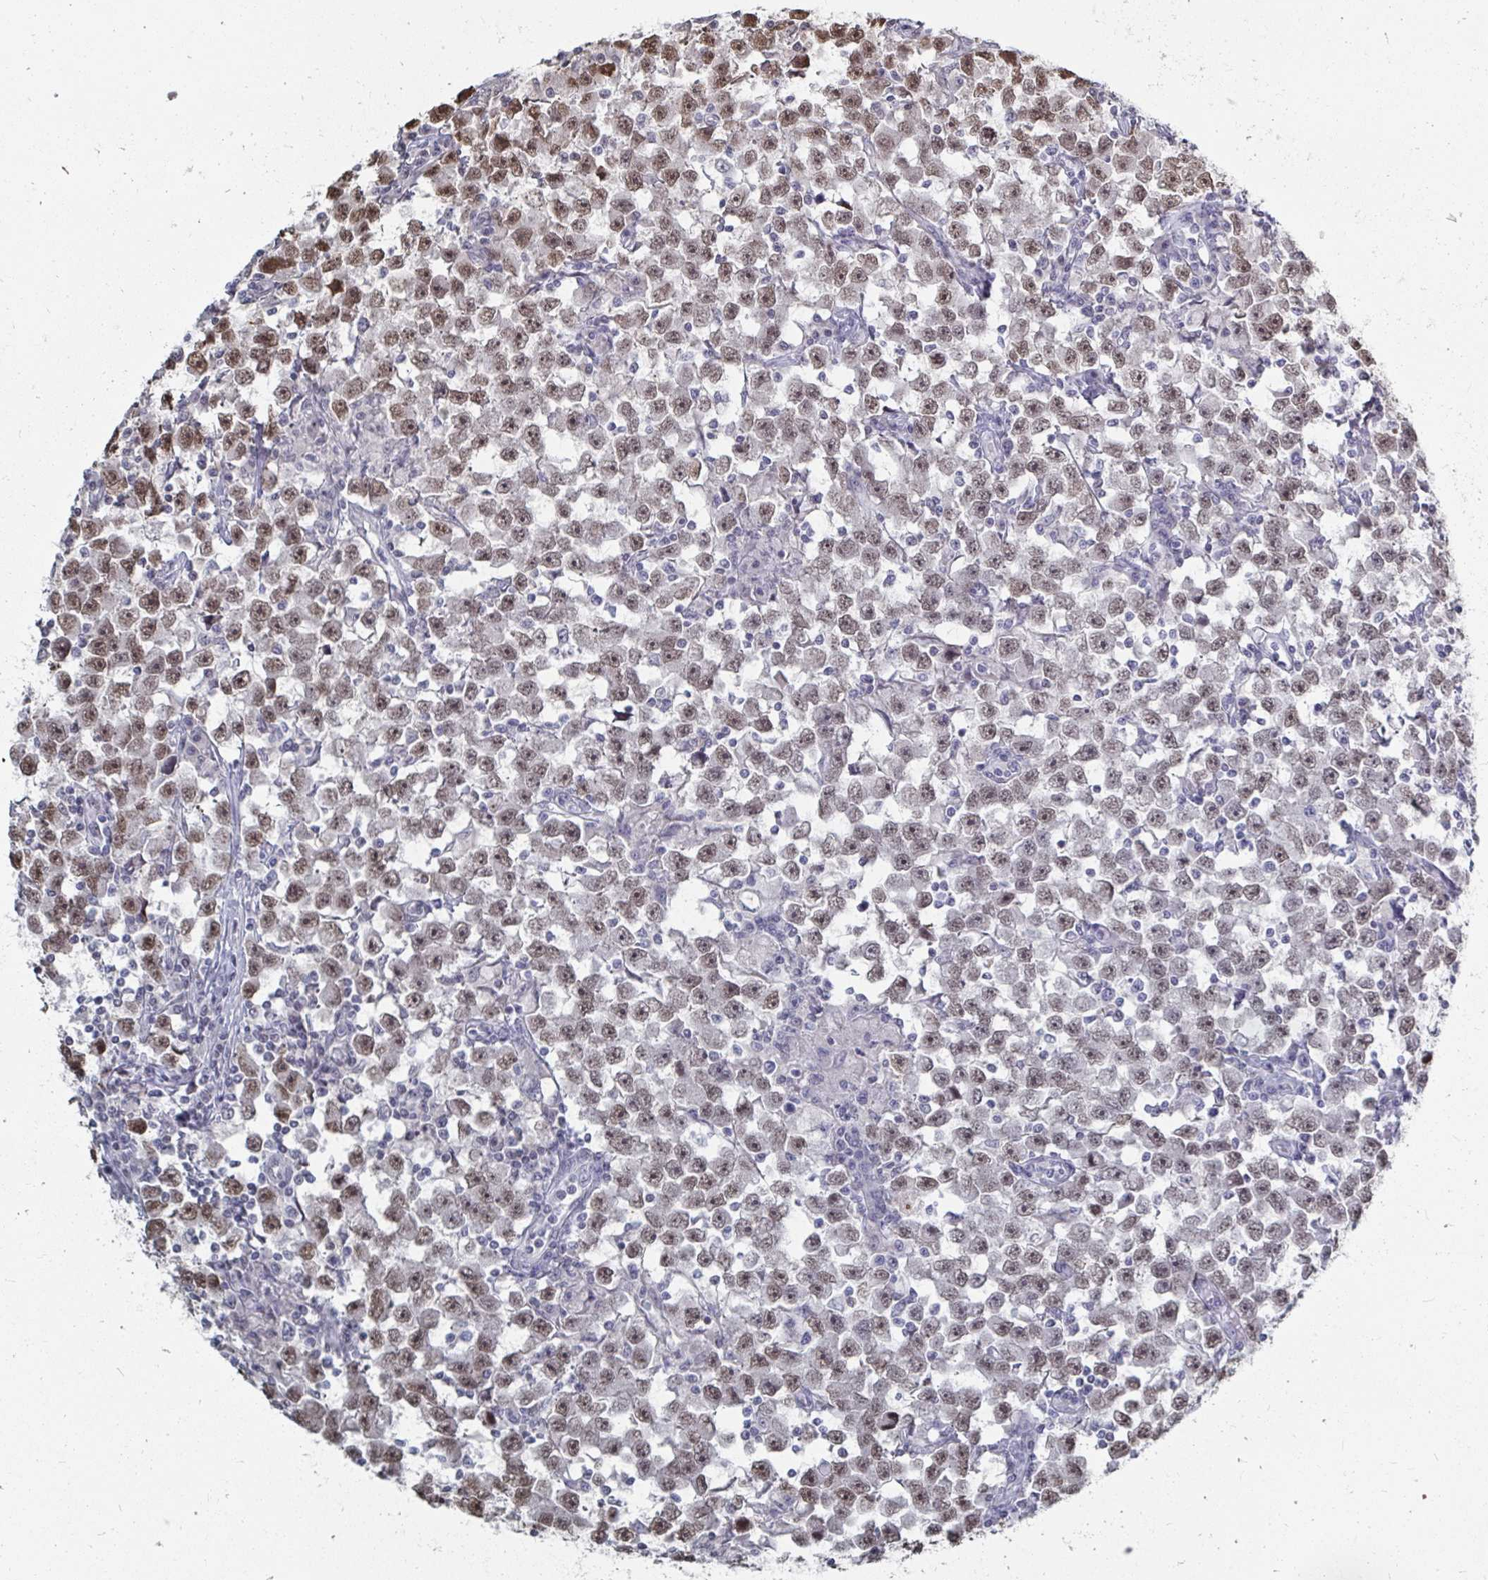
{"staining": {"intensity": "moderate", "quantity": ">75%", "location": "nuclear"}, "tissue": "testis cancer", "cell_type": "Tumor cells", "image_type": "cancer", "snomed": [{"axis": "morphology", "description": "Seminoma, NOS"}, {"axis": "topography", "description": "Testis"}], "caption": "This micrograph displays immunohistochemistry staining of testis cancer, with medium moderate nuclear staining in approximately >75% of tumor cells.", "gene": "TRIP12", "patient": {"sex": "male", "age": 33}}